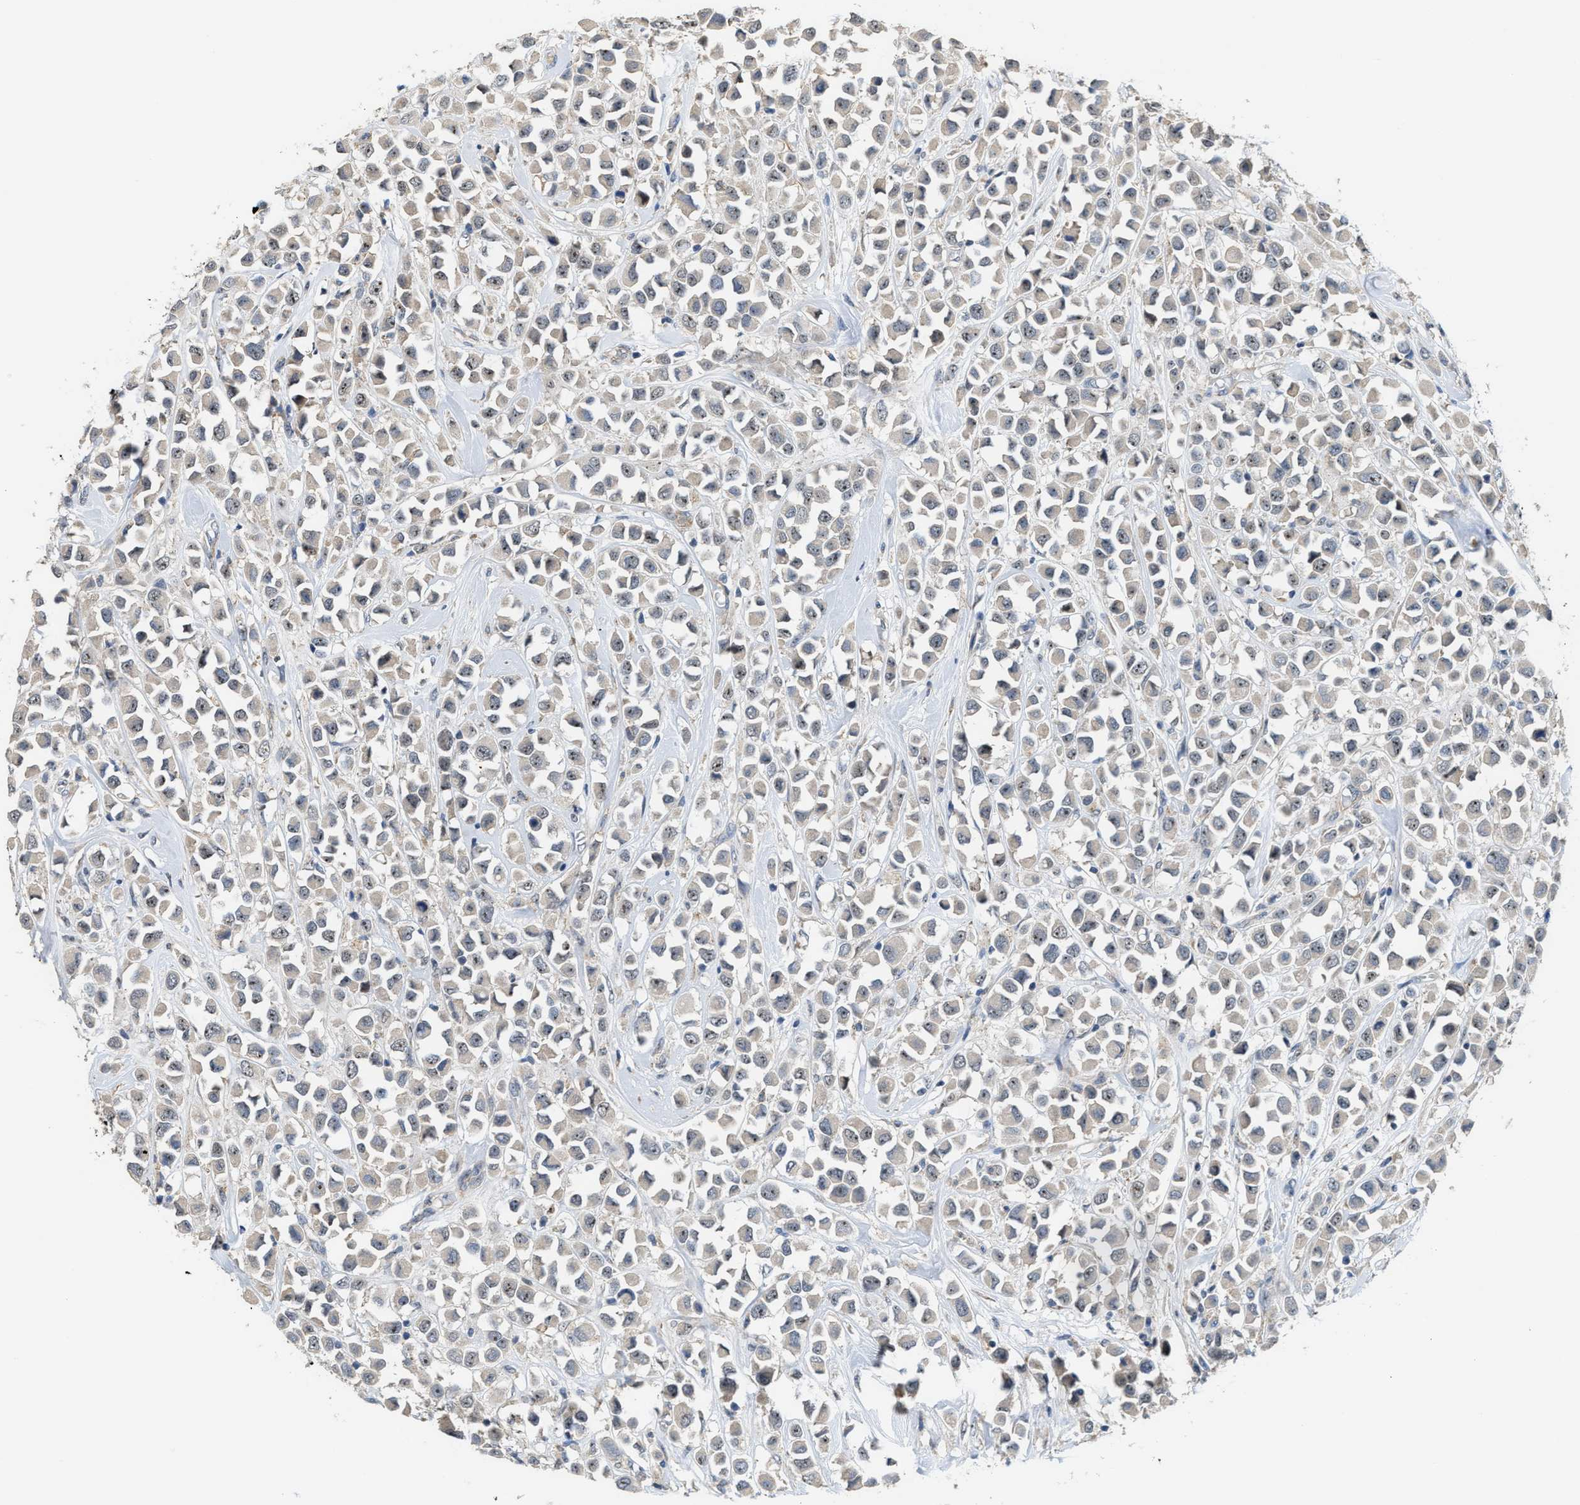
{"staining": {"intensity": "weak", "quantity": "<25%", "location": "nuclear"}, "tissue": "breast cancer", "cell_type": "Tumor cells", "image_type": "cancer", "snomed": [{"axis": "morphology", "description": "Duct carcinoma"}, {"axis": "topography", "description": "Breast"}], "caption": "DAB (3,3'-diaminobenzidine) immunohistochemical staining of human breast invasive ductal carcinoma shows no significant expression in tumor cells. (DAB immunohistochemistry with hematoxylin counter stain).", "gene": "ZNF783", "patient": {"sex": "female", "age": 61}}